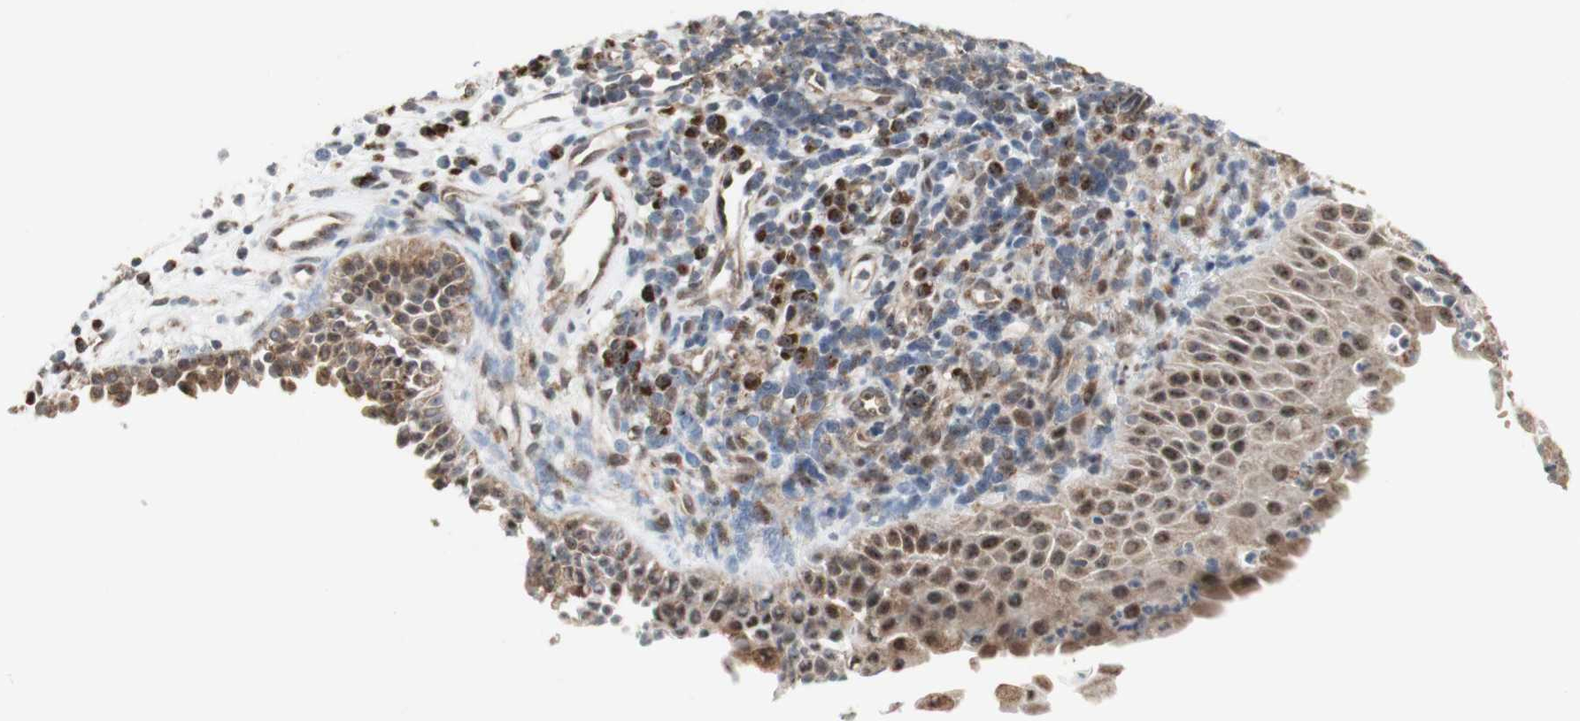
{"staining": {"intensity": "moderate", "quantity": ">75%", "location": "cytoplasmic/membranous"}, "tissue": "nasopharynx", "cell_type": "Respiratory epithelial cells", "image_type": "normal", "snomed": [{"axis": "morphology", "description": "Normal tissue, NOS"}, {"axis": "topography", "description": "Nasopharynx"}], "caption": "A brown stain highlights moderate cytoplasmic/membranous staining of a protein in respiratory epithelial cells of benign nasopharynx. The protein of interest is shown in brown color, while the nuclei are stained blue.", "gene": "CYLD", "patient": {"sex": "female", "age": 51}}